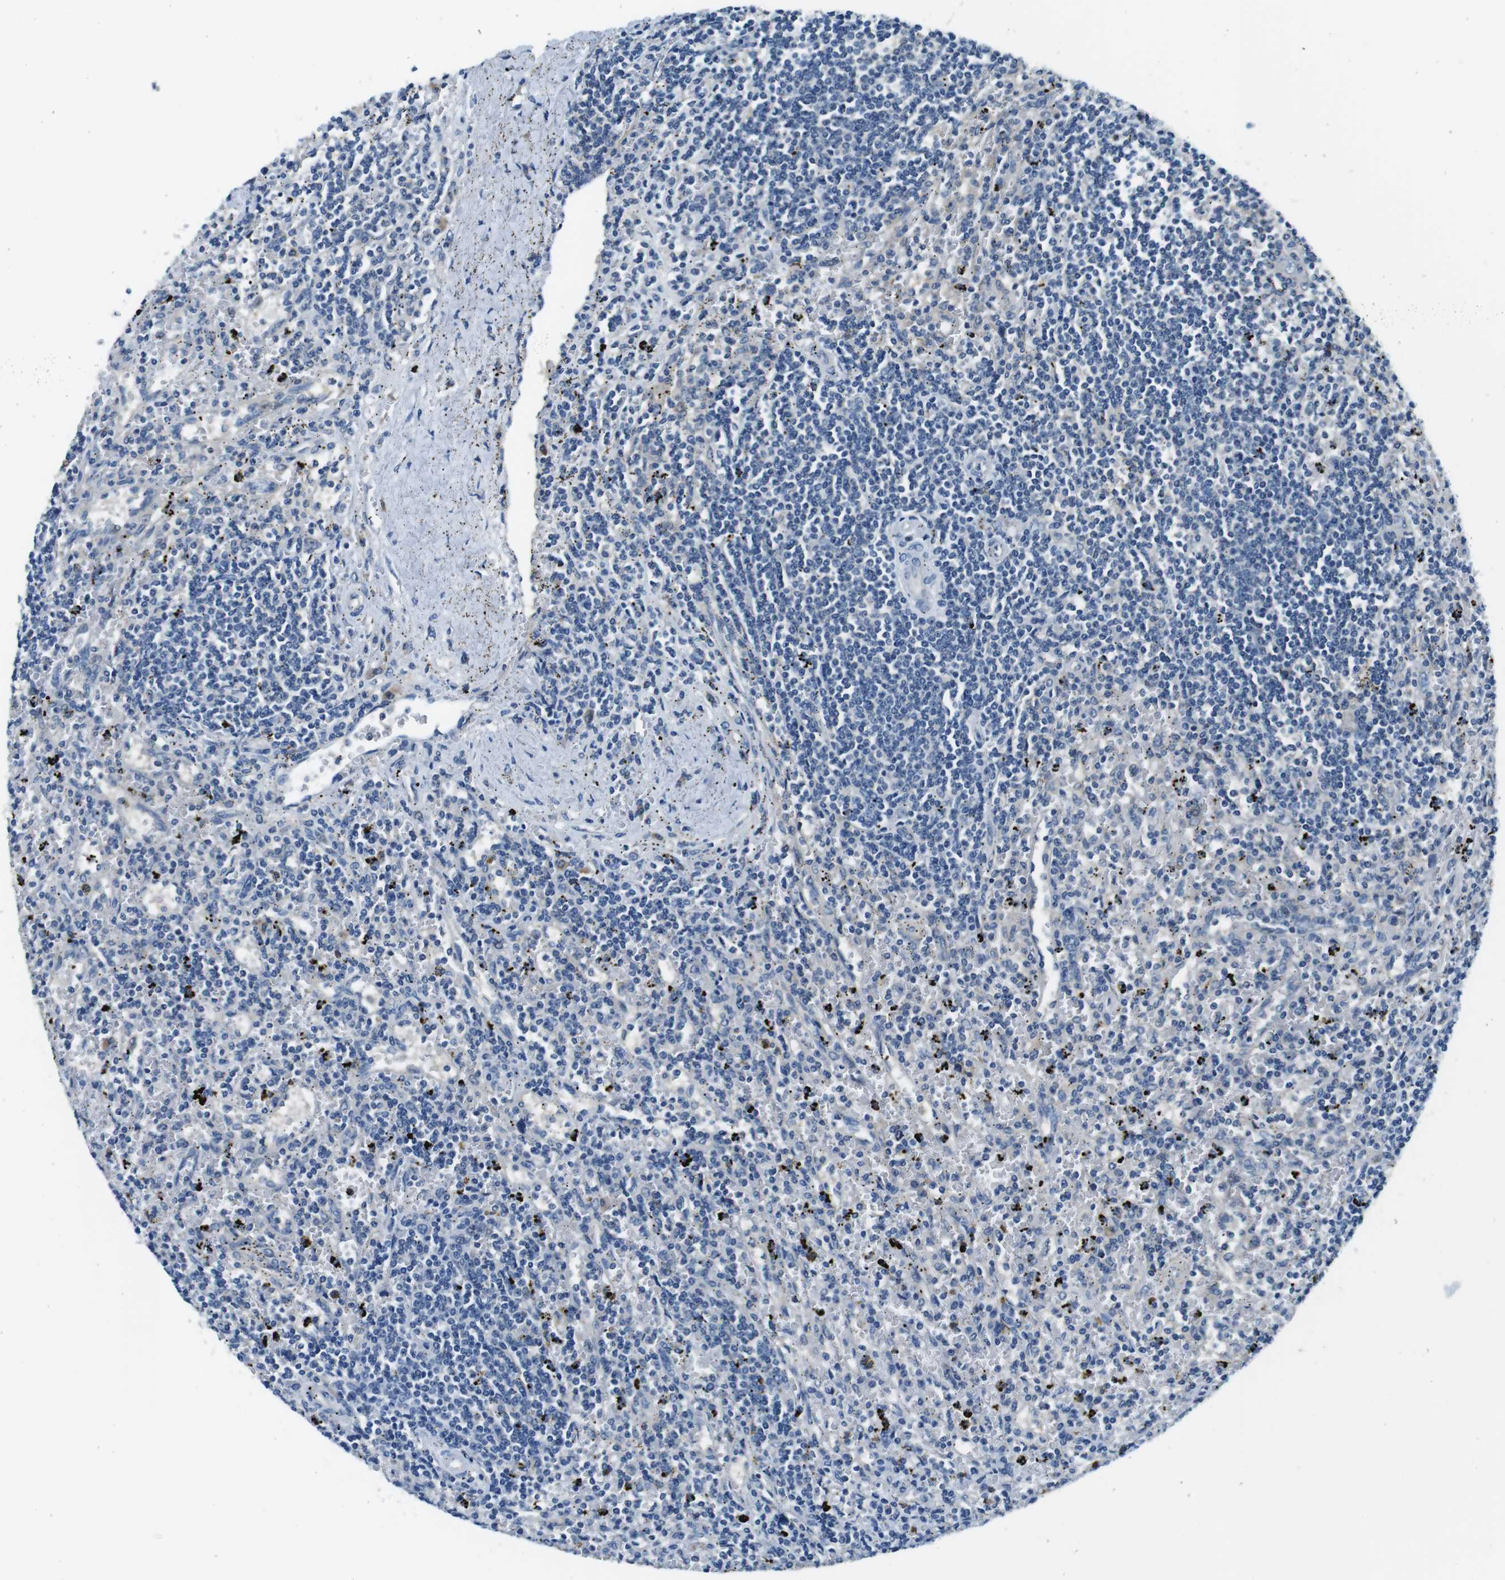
{"staining": {"intensity": "negative", "quantity": "none", "location": "none"}, "tissue": "lymphoma", "cell_type": "Tumor cells", "image_type": "cancer", "snomed": [{"axis": "morphology", "description": "Malignant lymphoma, non-Hodgkin's type, Low grade"}, {"axis": "topography", "description": "Spleen"}], "caption": "An image of human lymphoma is negative for staining in tumor cells. (Stains: DAB (3,3'-diaminobenzidine) immunohistochemistry (IHC) with hematoxylin counter stain, Microscopy: brightfield microscopy at high magnification).", "gene": "EIF2B5", "patient": {"sex": "male", "age": 76}}